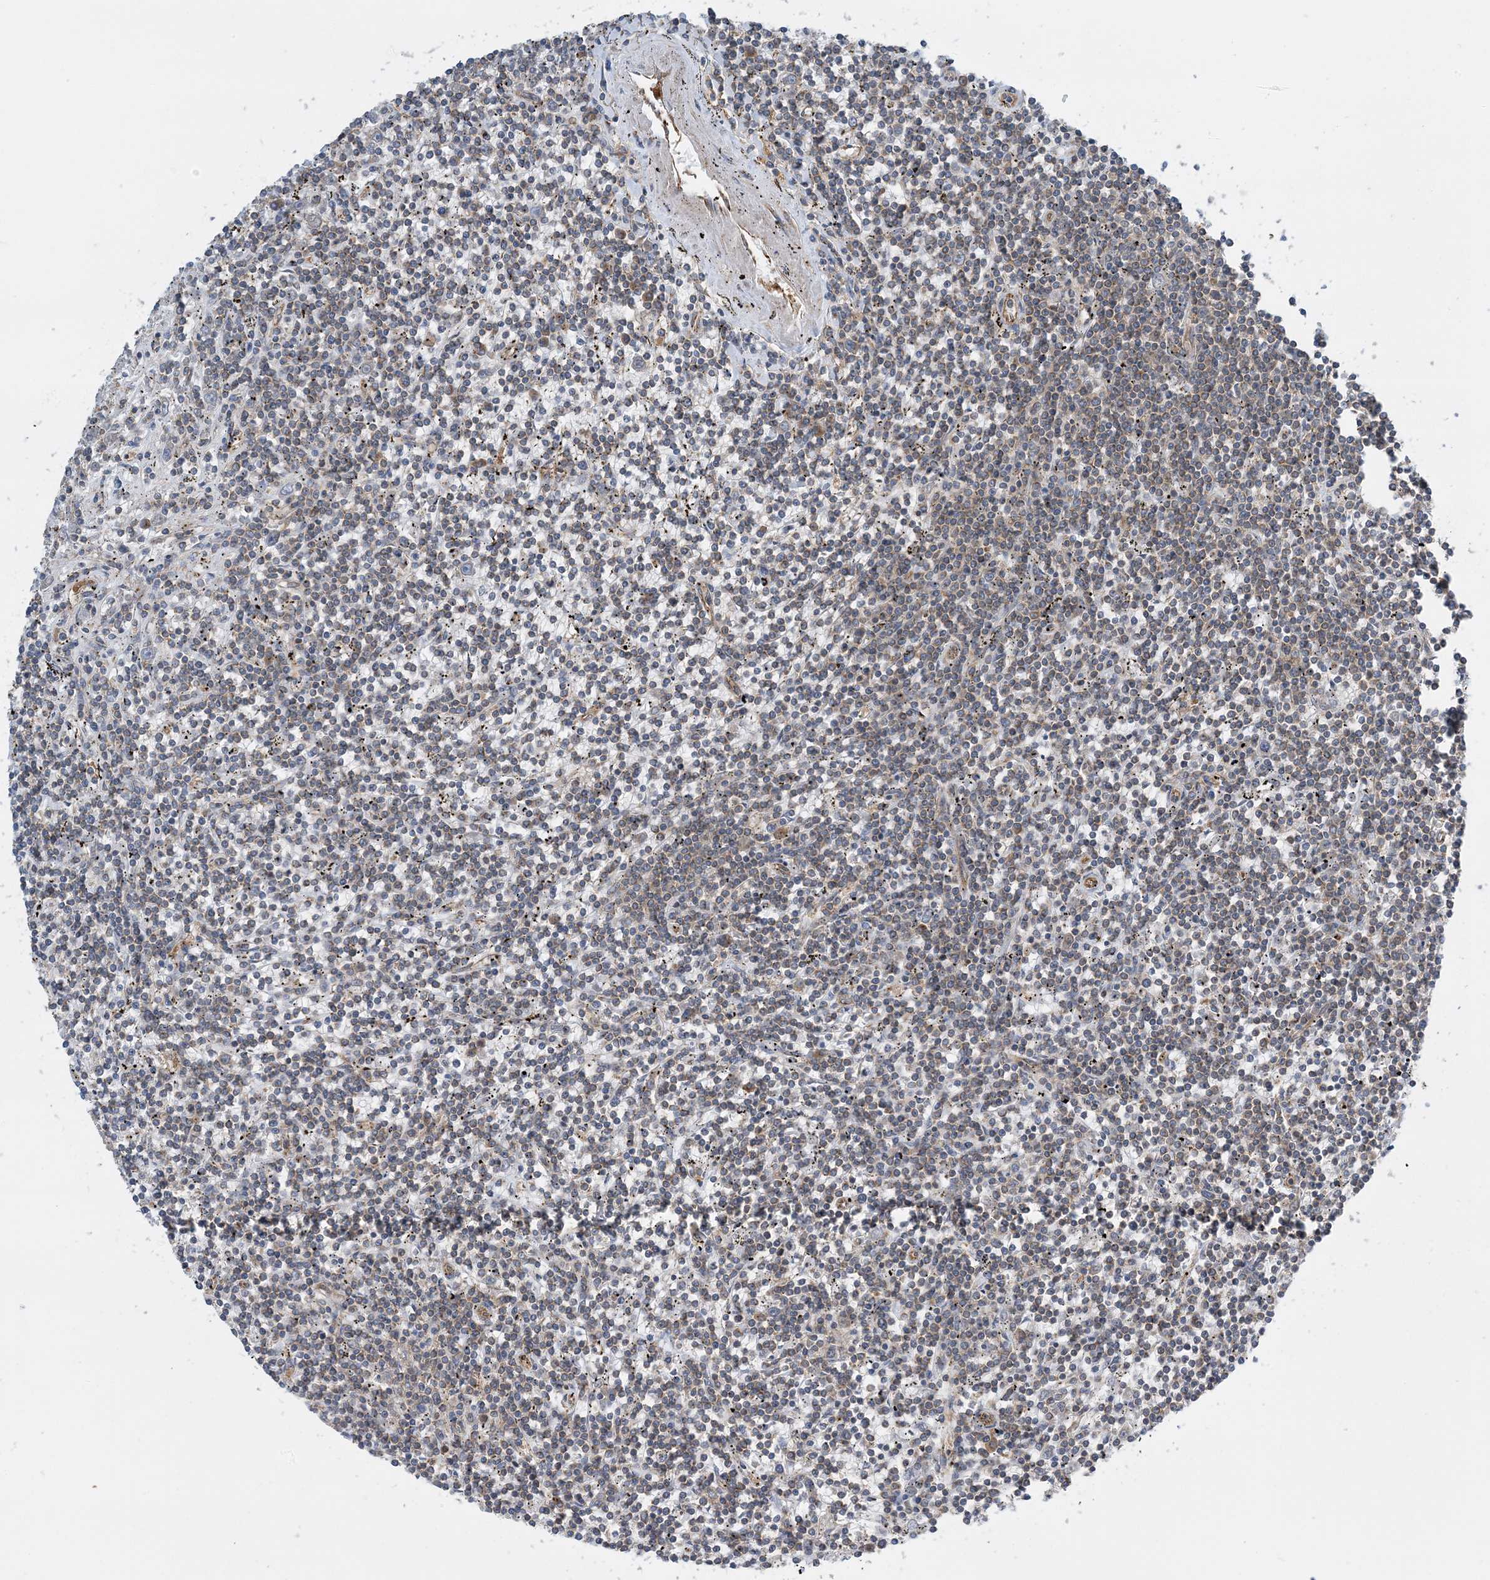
{"staining": {"intensity": "negative", "quantity": "none", "location": "none"}, "tissue": "lymphoma", "cell_type": "Tumor cells", "image_type": "cancer", "snomed": [{"axis": "morphology", "description": "Malignant lymphoma, non-Hodgkin's type, Low grade"}, {"axis": "topography", "description": "Spleen"}], "caption": "A micrograph of human lymphoma is negative for staining in tumor cells. The staining was performed using DAB (3,3'-diaminobenzidine) to visualize the protein expression in brown, while the nuclei were stained in blue with hematoxylin (Magnification: 20x).", "gene": "SIDT1", "patient": {"sex": "male", "age": 76}}